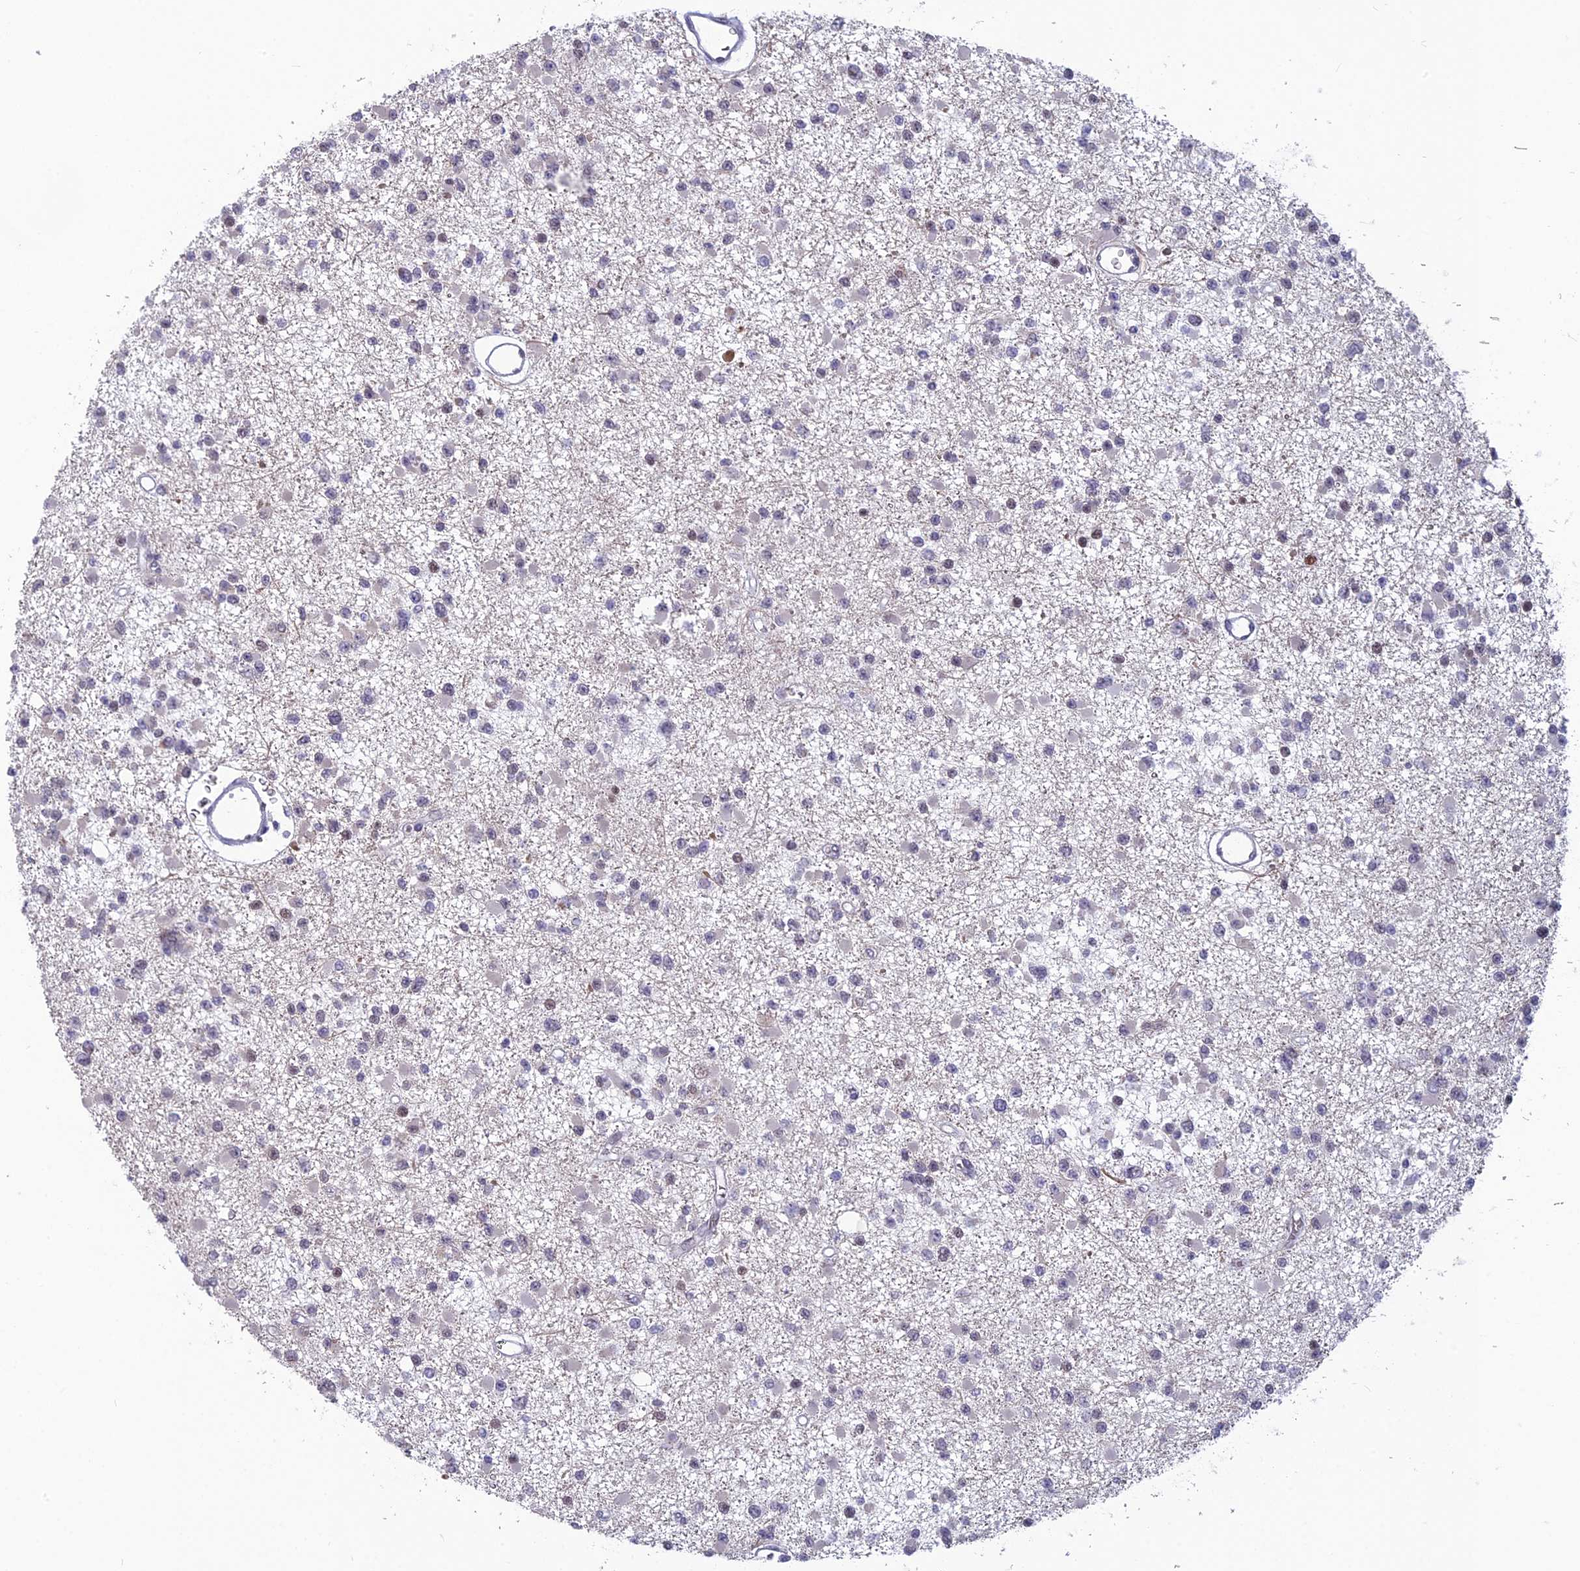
{"staining": {"intensity": "negative", "quantity": "none", "location": "none"}, "tissue": "glioma", "cell_type": "Tumor cells", "image_type": "cancer", "snomed": [{"axis": "morphology", "description": "Glioma, malignant, Low grade"}, {"axis": "topography", "description": "Brain"}], "caption": "Tumor cells show no significant expression in malignant low-grade glioma.", "gene": "MT-CO3", "patient": {"sex": "female", "age": 22}}